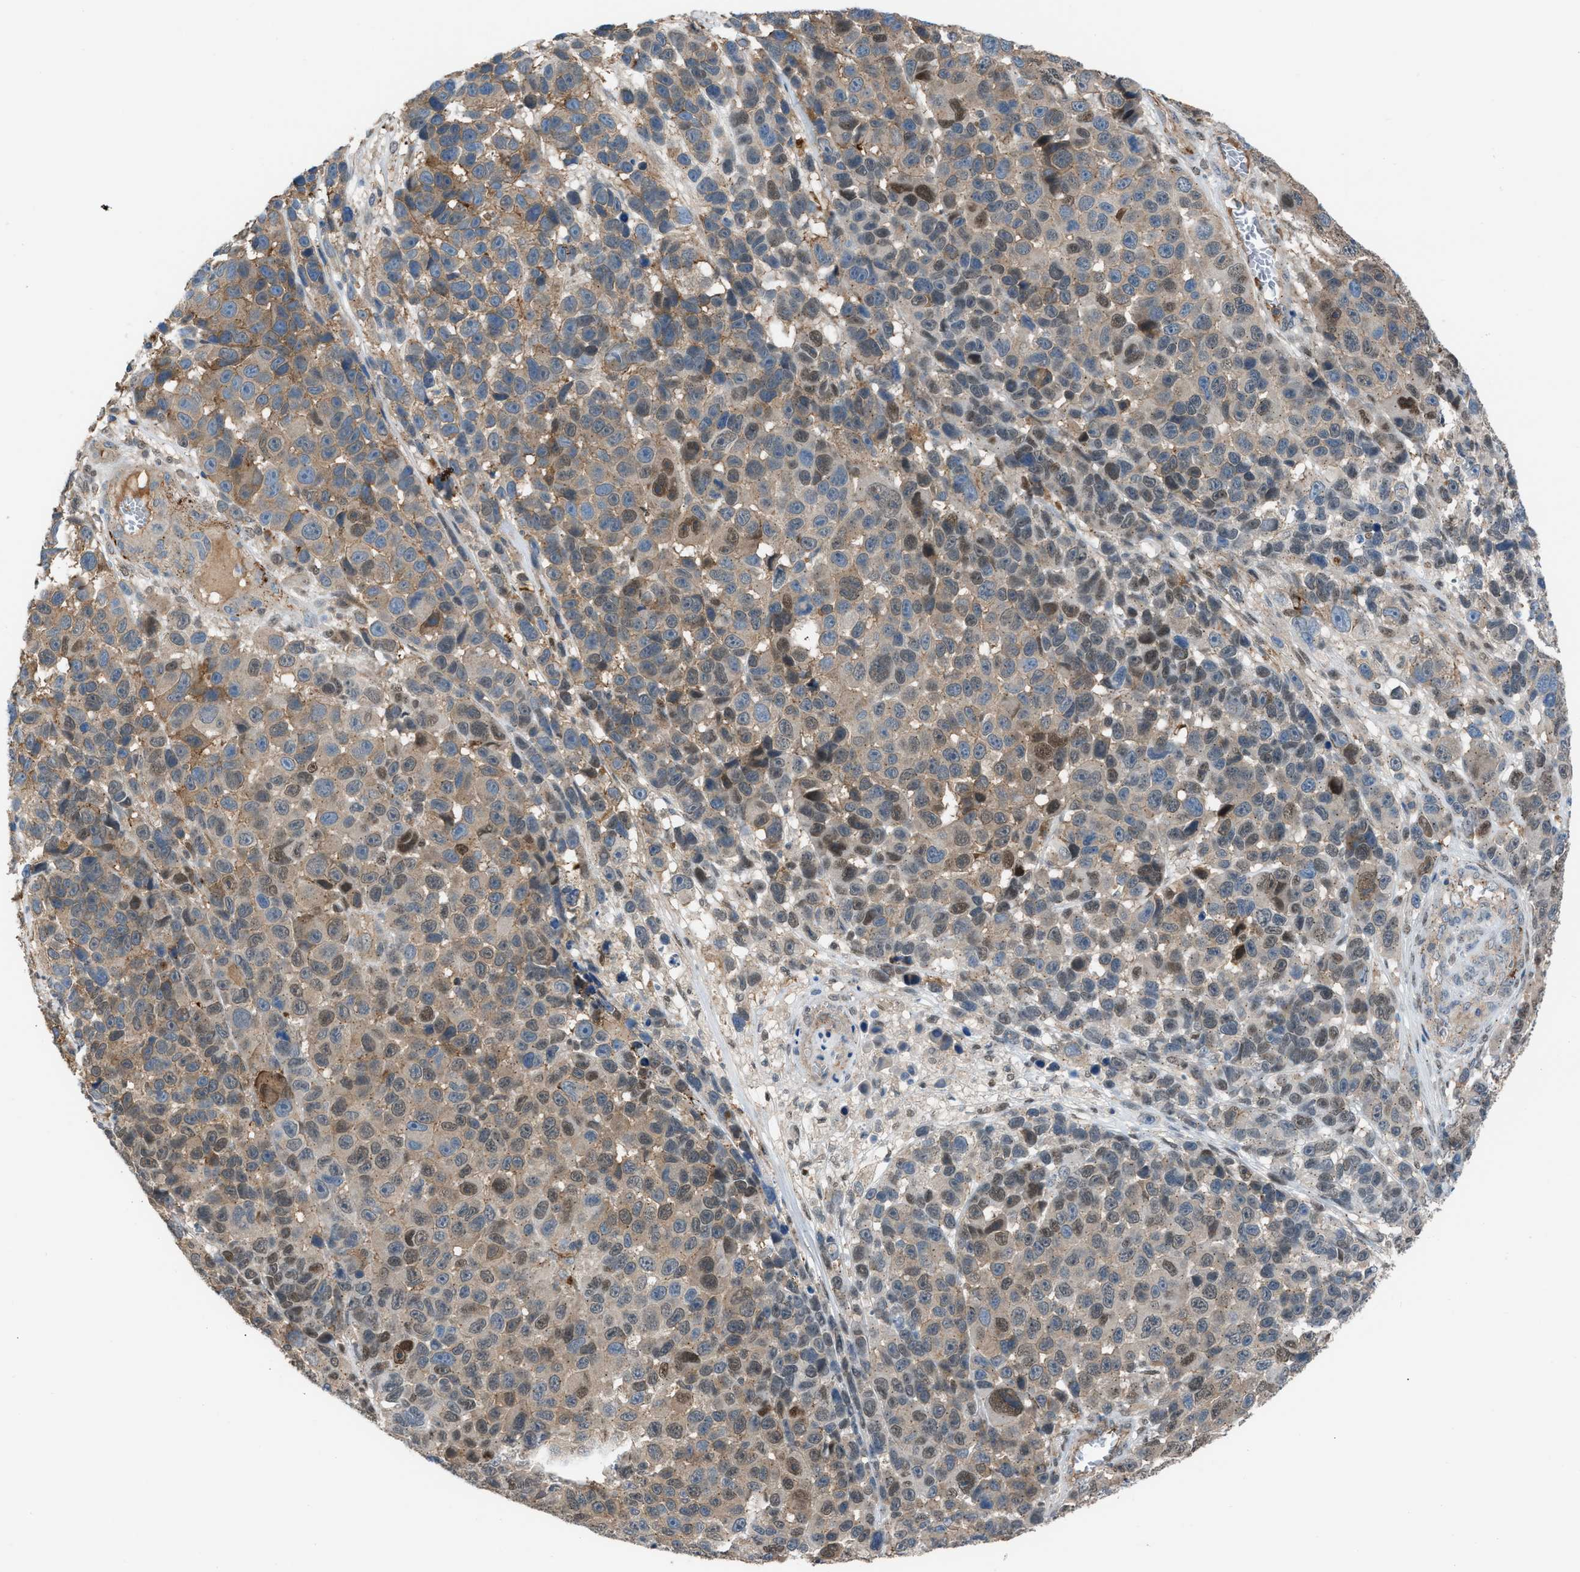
{"staining": {"intensity": "moderate", "quantity": ">75%", "location": "cytoplasmic/membranous,nuclear"}, "tissue": "melanoma", "cell_type": "Tumor cells", "image_type": "cancer", "snomed": [{"axis": "morphology", "description": "Malignant melanoma, NOS"}, {"axis": "topography", "description": "Skin"}], "caption": "This is a micrograph of IHC staining of melanoma, which shows moderate staining in the cytoplasmic/membranous and nuclear of tumor cells.", "gene": "CRTC1", "patient": {"sex": "male", "age": 53}}